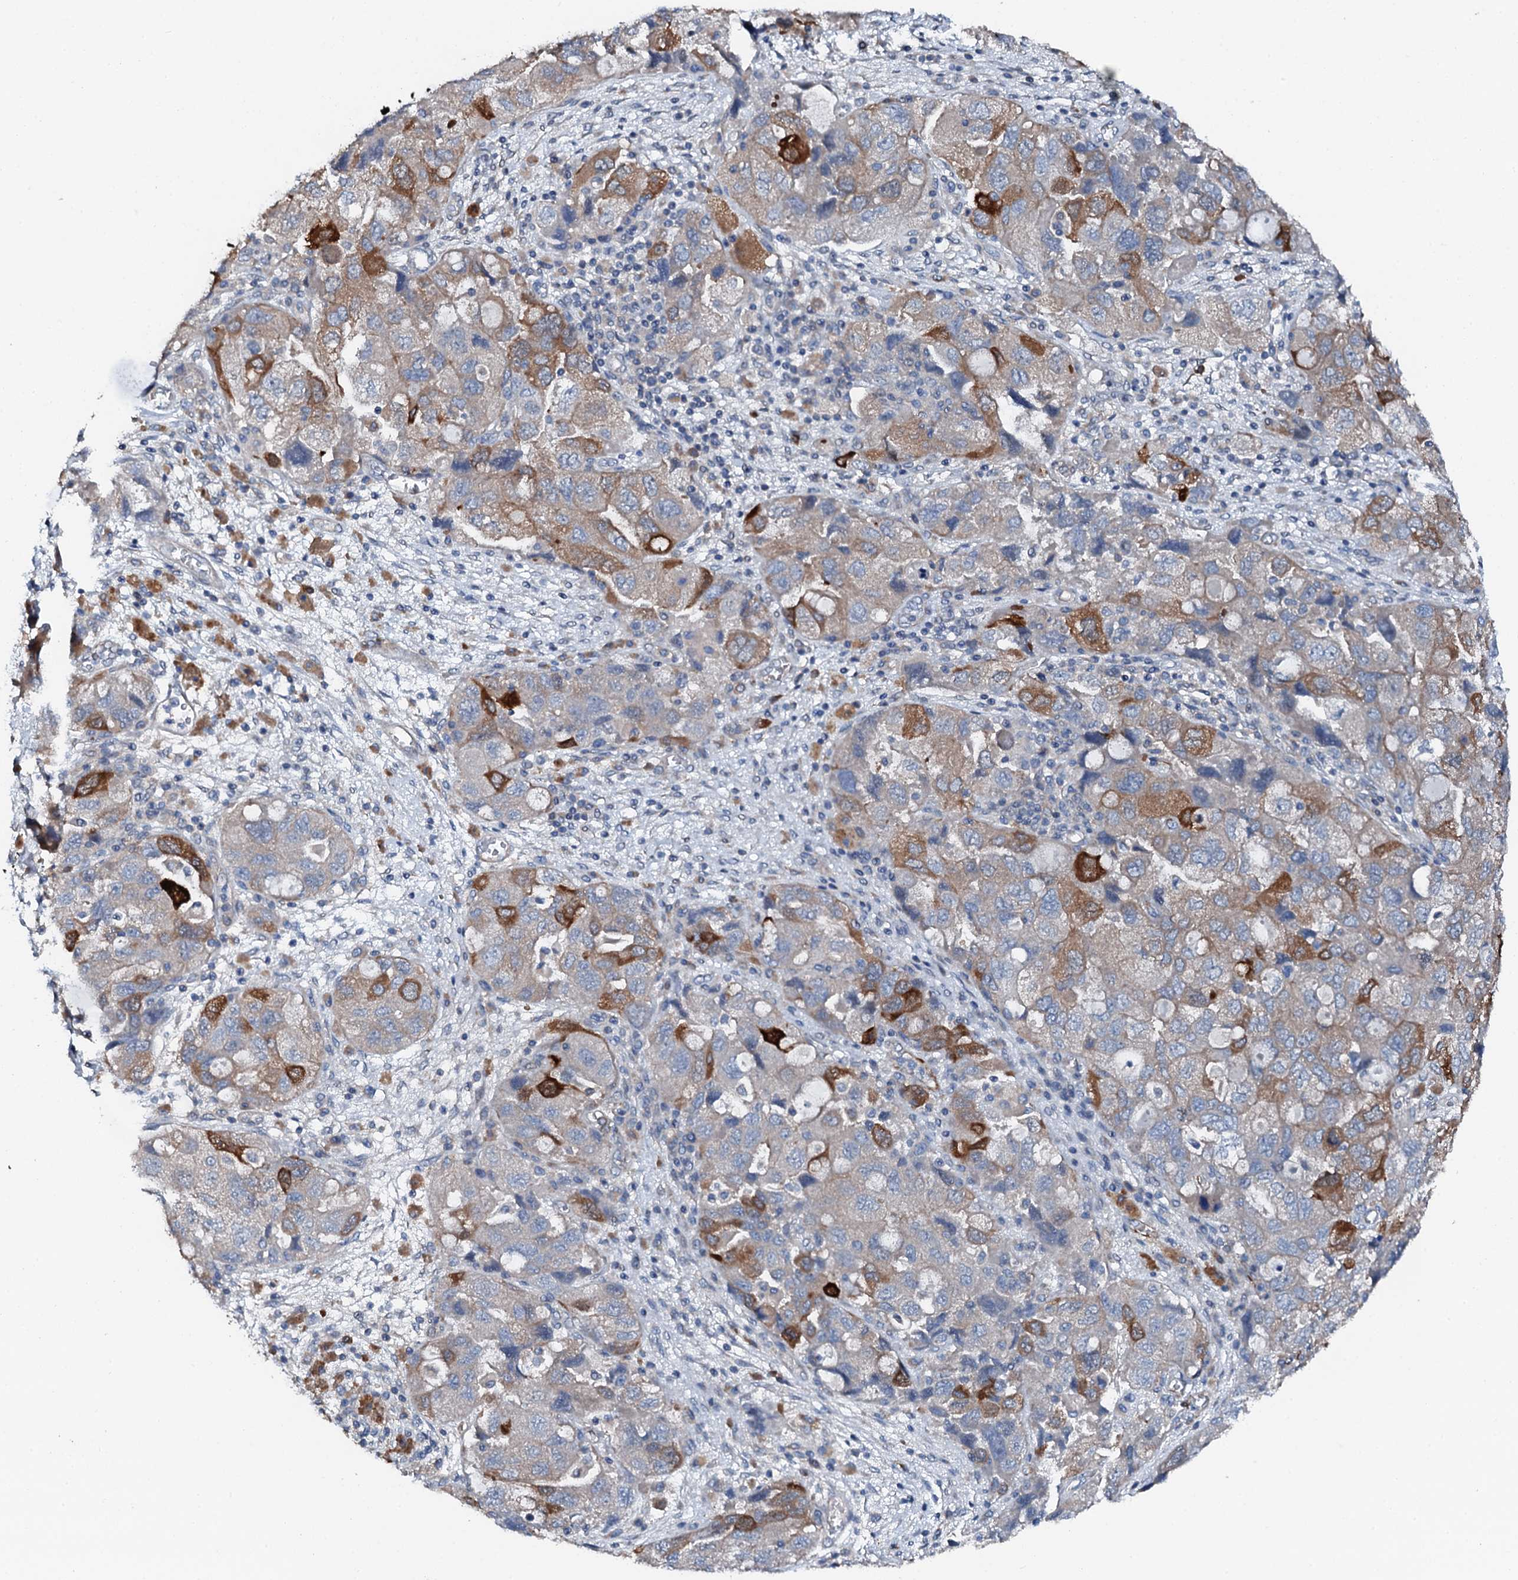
{"staining": {"intensity": "strong", "quantity": "<25%", "location": "cytoplasmic/membranous"}, "tissue": "ovarian cancer", "cell_type": "Tumor cells", "image_type": "cancer", "snomed": [{"axis": "morphology", "description": "Carcinoma, NOS"}, {"axis": "morphology", "description": "Cystadenocarcinoma, serous, NOS"}, {"axis": "topography", "description": "Ovary"}], "caption": "There is medium levels of strong cytoplasmic/membranous expression in tumor cells of ovarian cancer (serous cystadenocarcinoma), as demonstrated by immunohistochemical staining (brown color).", "gene": "GFOD2", "patient": {"sex": "female", "age": 69}}